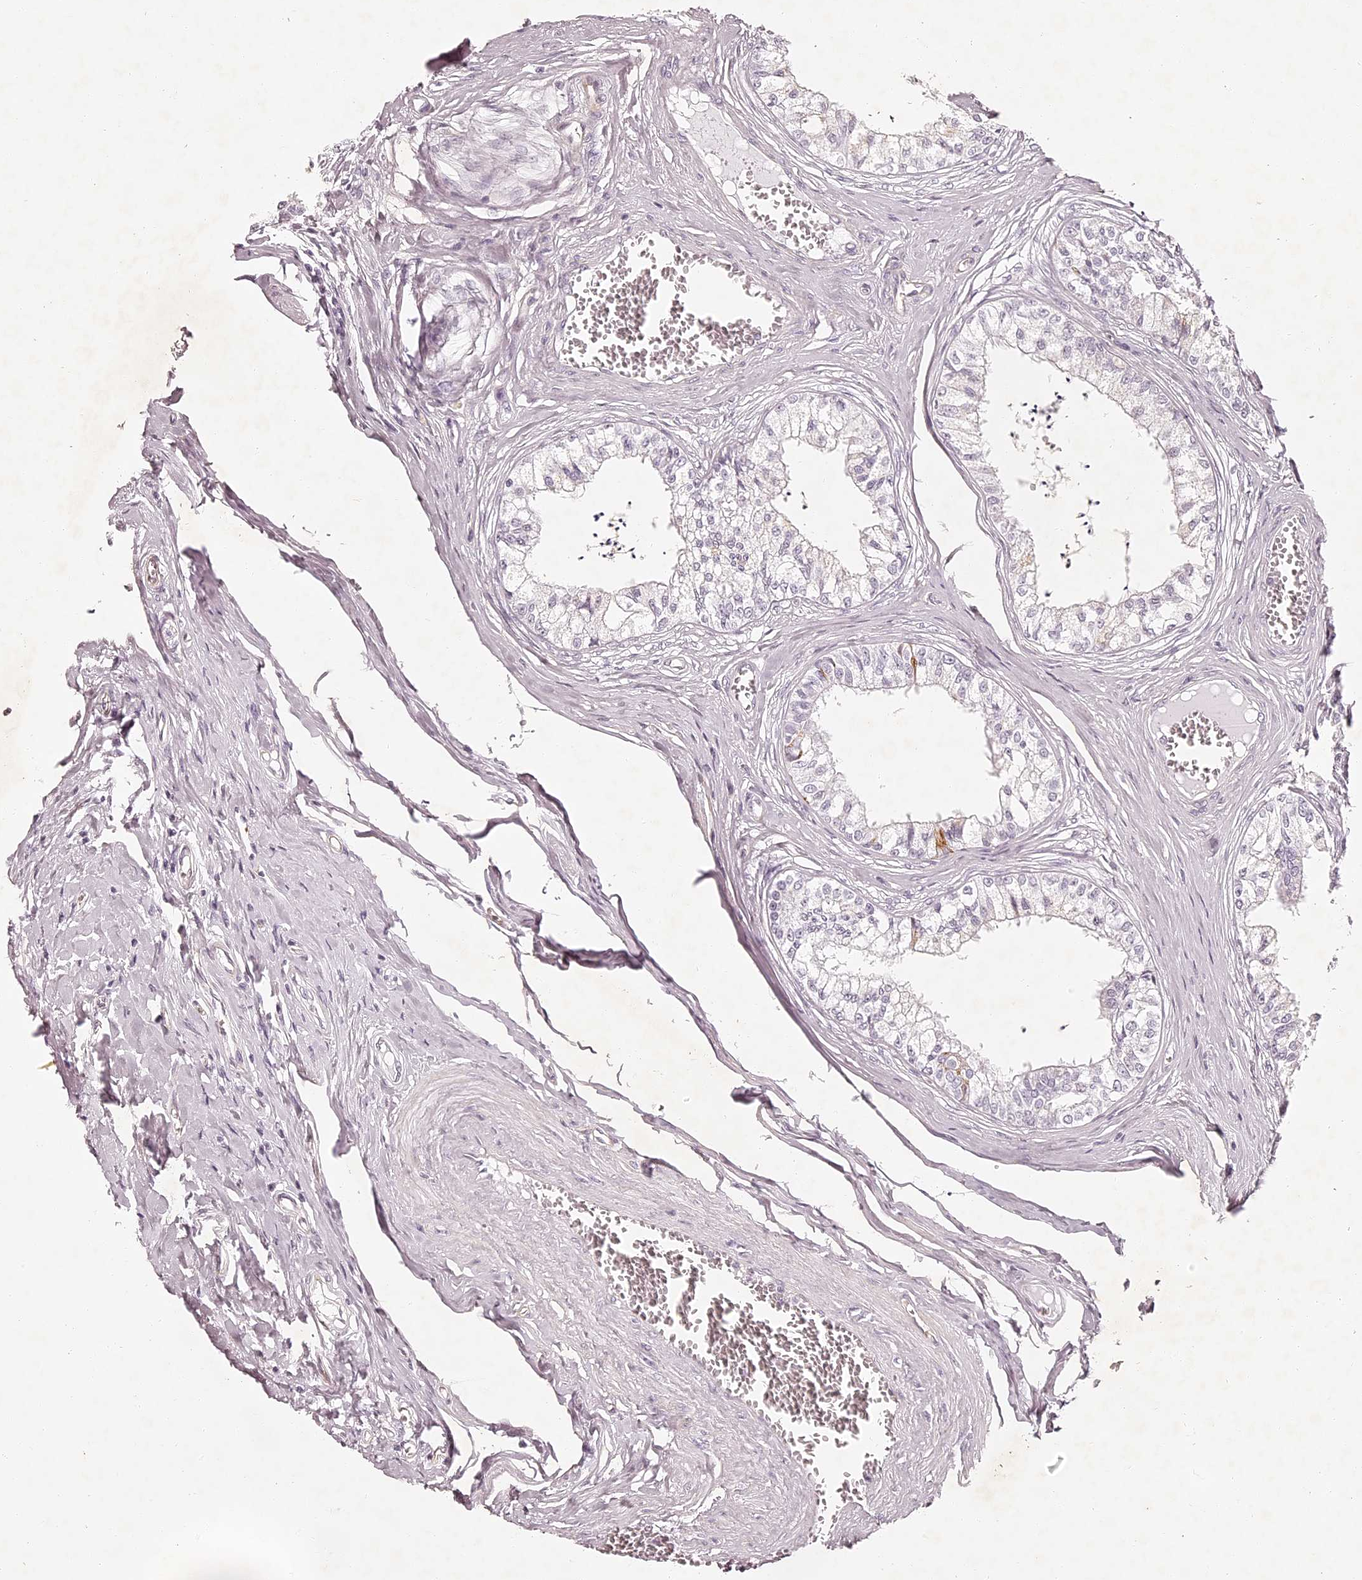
{"staining": {"intensity": "weak", "quantity": "25%-75%", "location": "cytoplasmic/membranous"}, "tissue": "epididymis", "cell_type": "Glandular cells", "image_type": "normal", "snomed": [{"axis": "morphology", "description": "Normal tissue, NOS"}, {"axis": "topography", "description": "Epididymis"}], "caption": "IHC image of normal human epididymis stained for a protein (brown), which displays low levels of weak cytoplasmic/membranous positivity in approximately 25%-75% of glandular cells.", "gene": "ELAPOR1", "patient": {"sex": "male", "age": 79}}